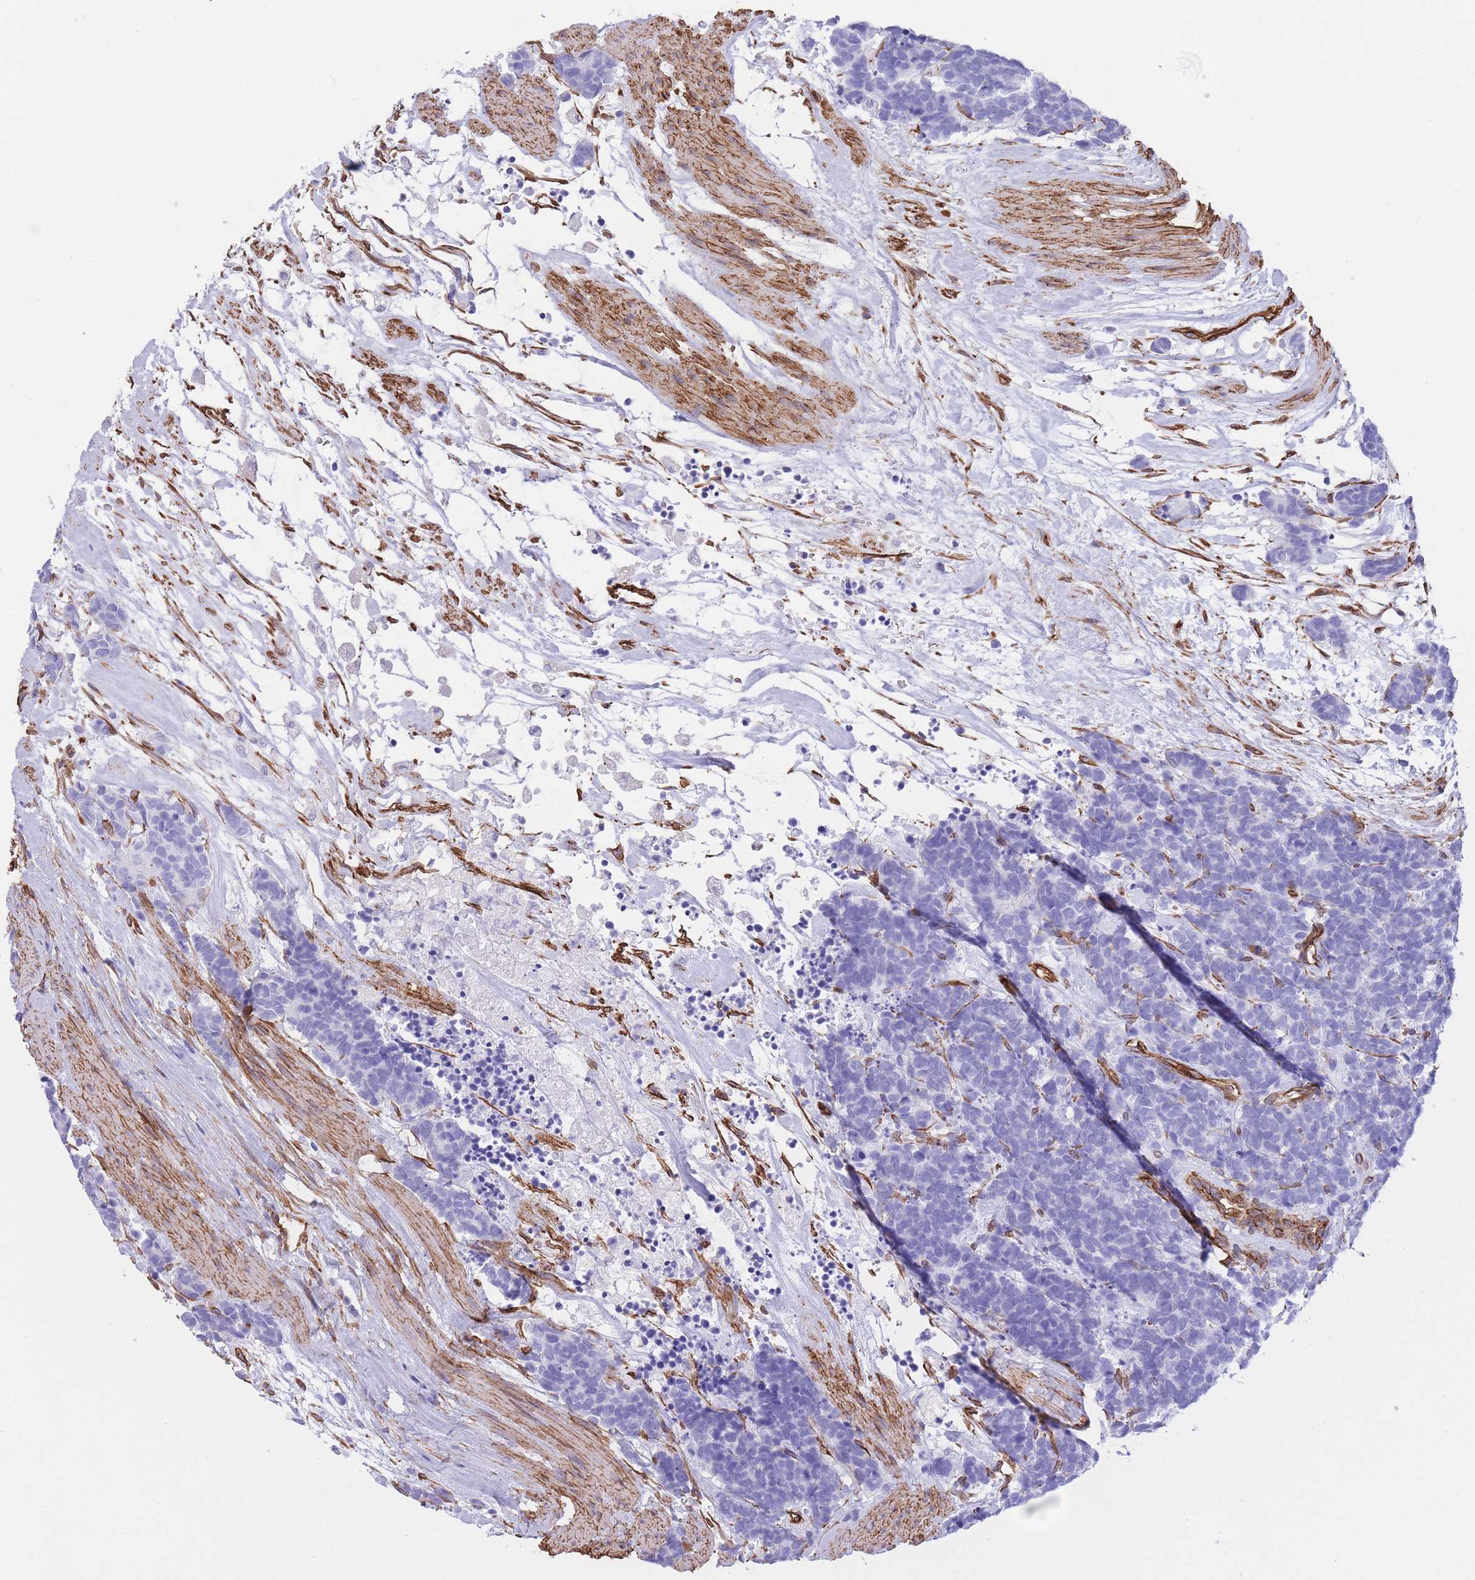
{"staining": {"intensity": "negative", "quantity": "none", "location": "none"}, "tissue": "carcinoid", "cell_type": "Tumor cells", "image_type": "cancer", "snomed": [{"axis": "morphology", "description": "Carcinoma, NOS"}, {"axis": "morphology", "description": "Carcinoid, malignant, NOS"}, {"axis": "topography", "description": "Prostate"}], "caption": "Image shows no significant protein staining in tumor cells of carcinoid.", "gene": "CAVIN1", "patient": {"sex": "male", "age": 57}}